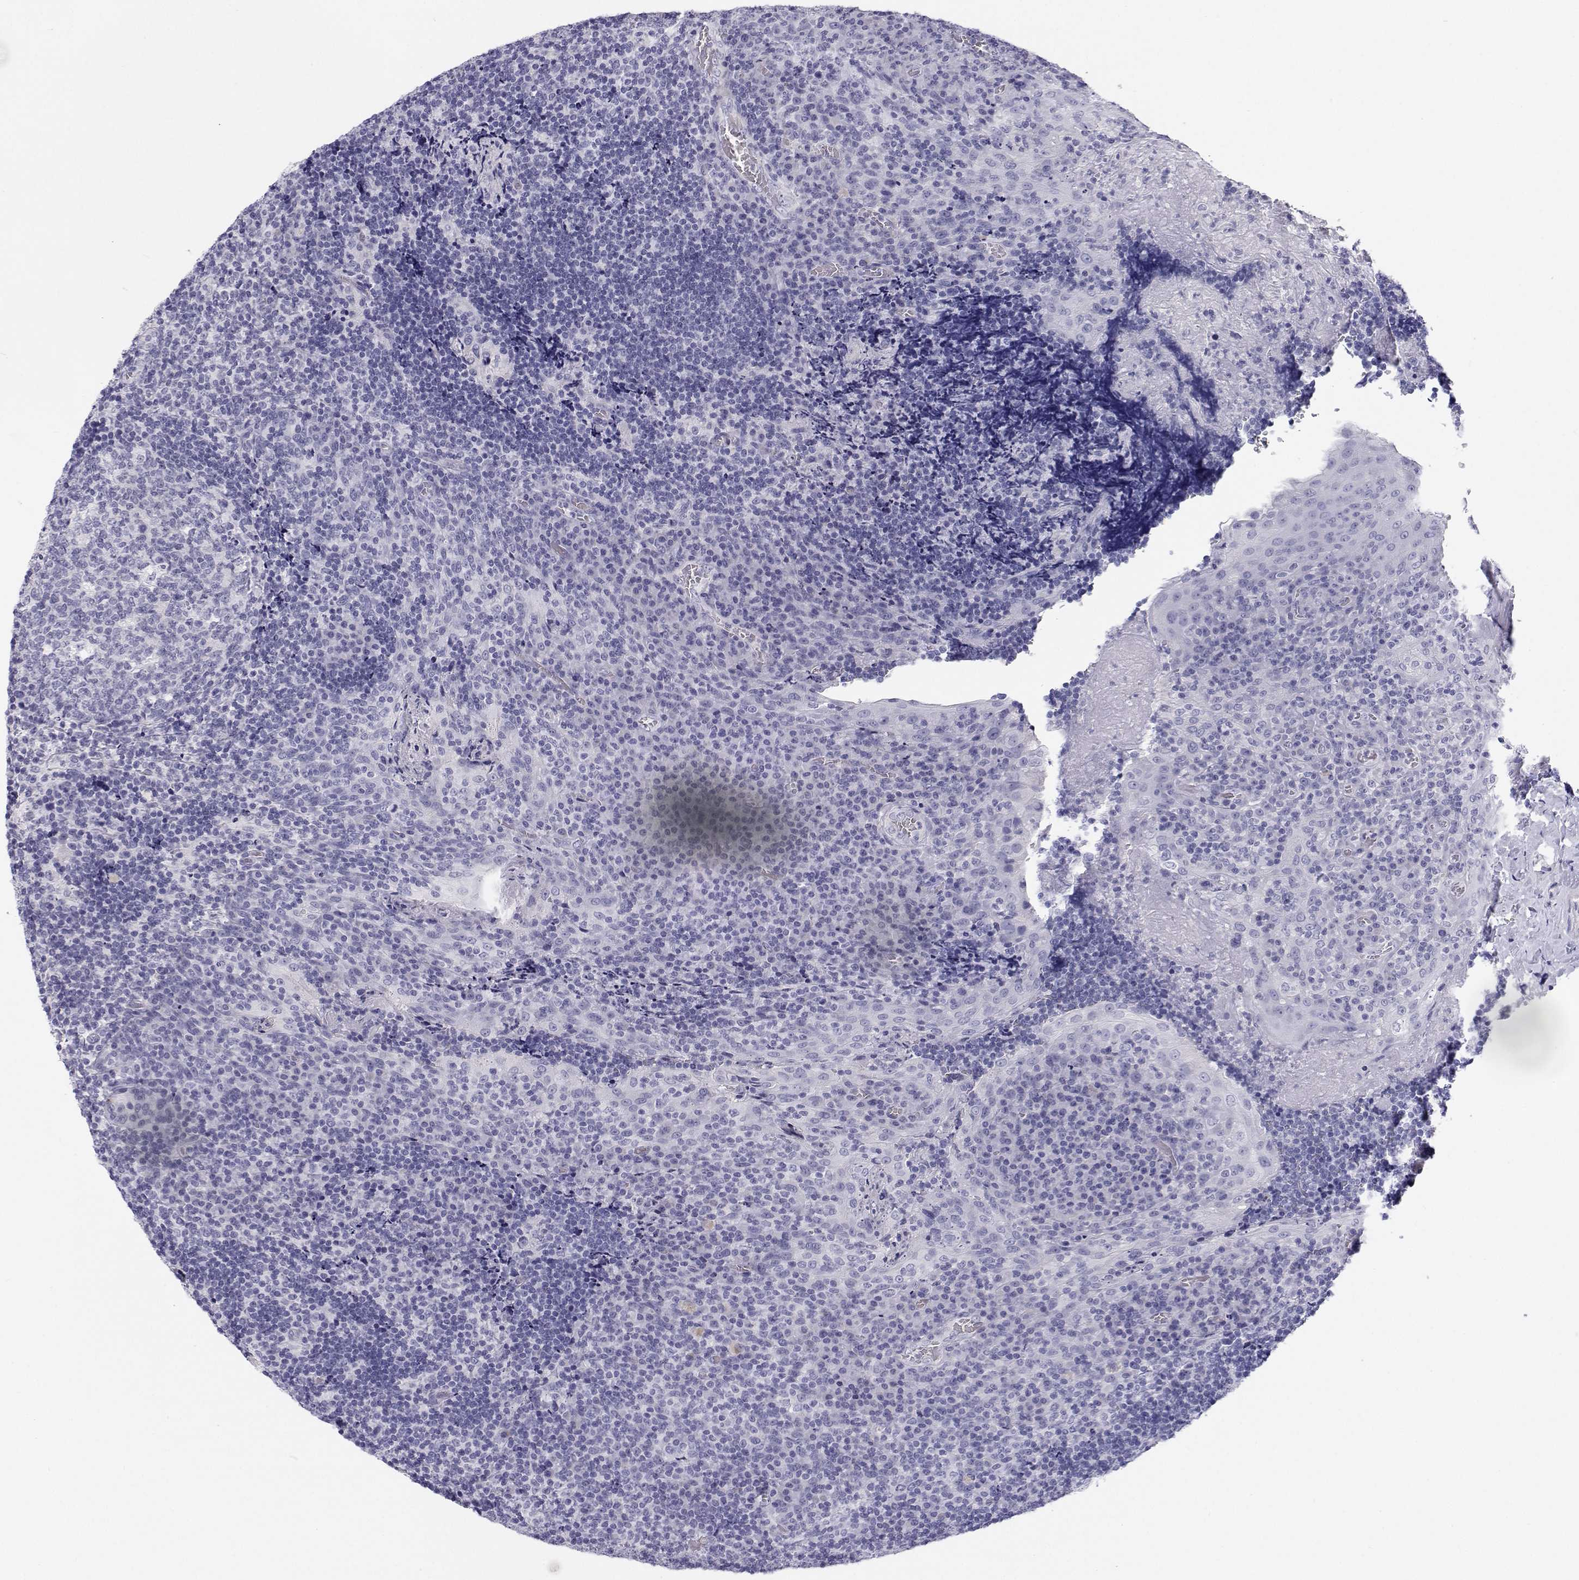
{"staining": {"intensity": "negative", "quantity": "none", "location": "none"}, "tissue": "tonsil", "cell_type": "Germinal center cells", "image_type": "normal", "snomed": [{"axis": "morphology", "description": "Normal tissue, NOS"}, {"axis": "topography", "description": "Tonsil"}], "caption": "Germinal center cells are negative for brown protein staining in benign tonsil. The staining was performed using DAB to visualize the protein expression in brown, while the nuclei were stained in blue with hematoxylin (Magnification: 20x).", "gene": "BHMT", "patient": {"sex": "male", "age": 17}}